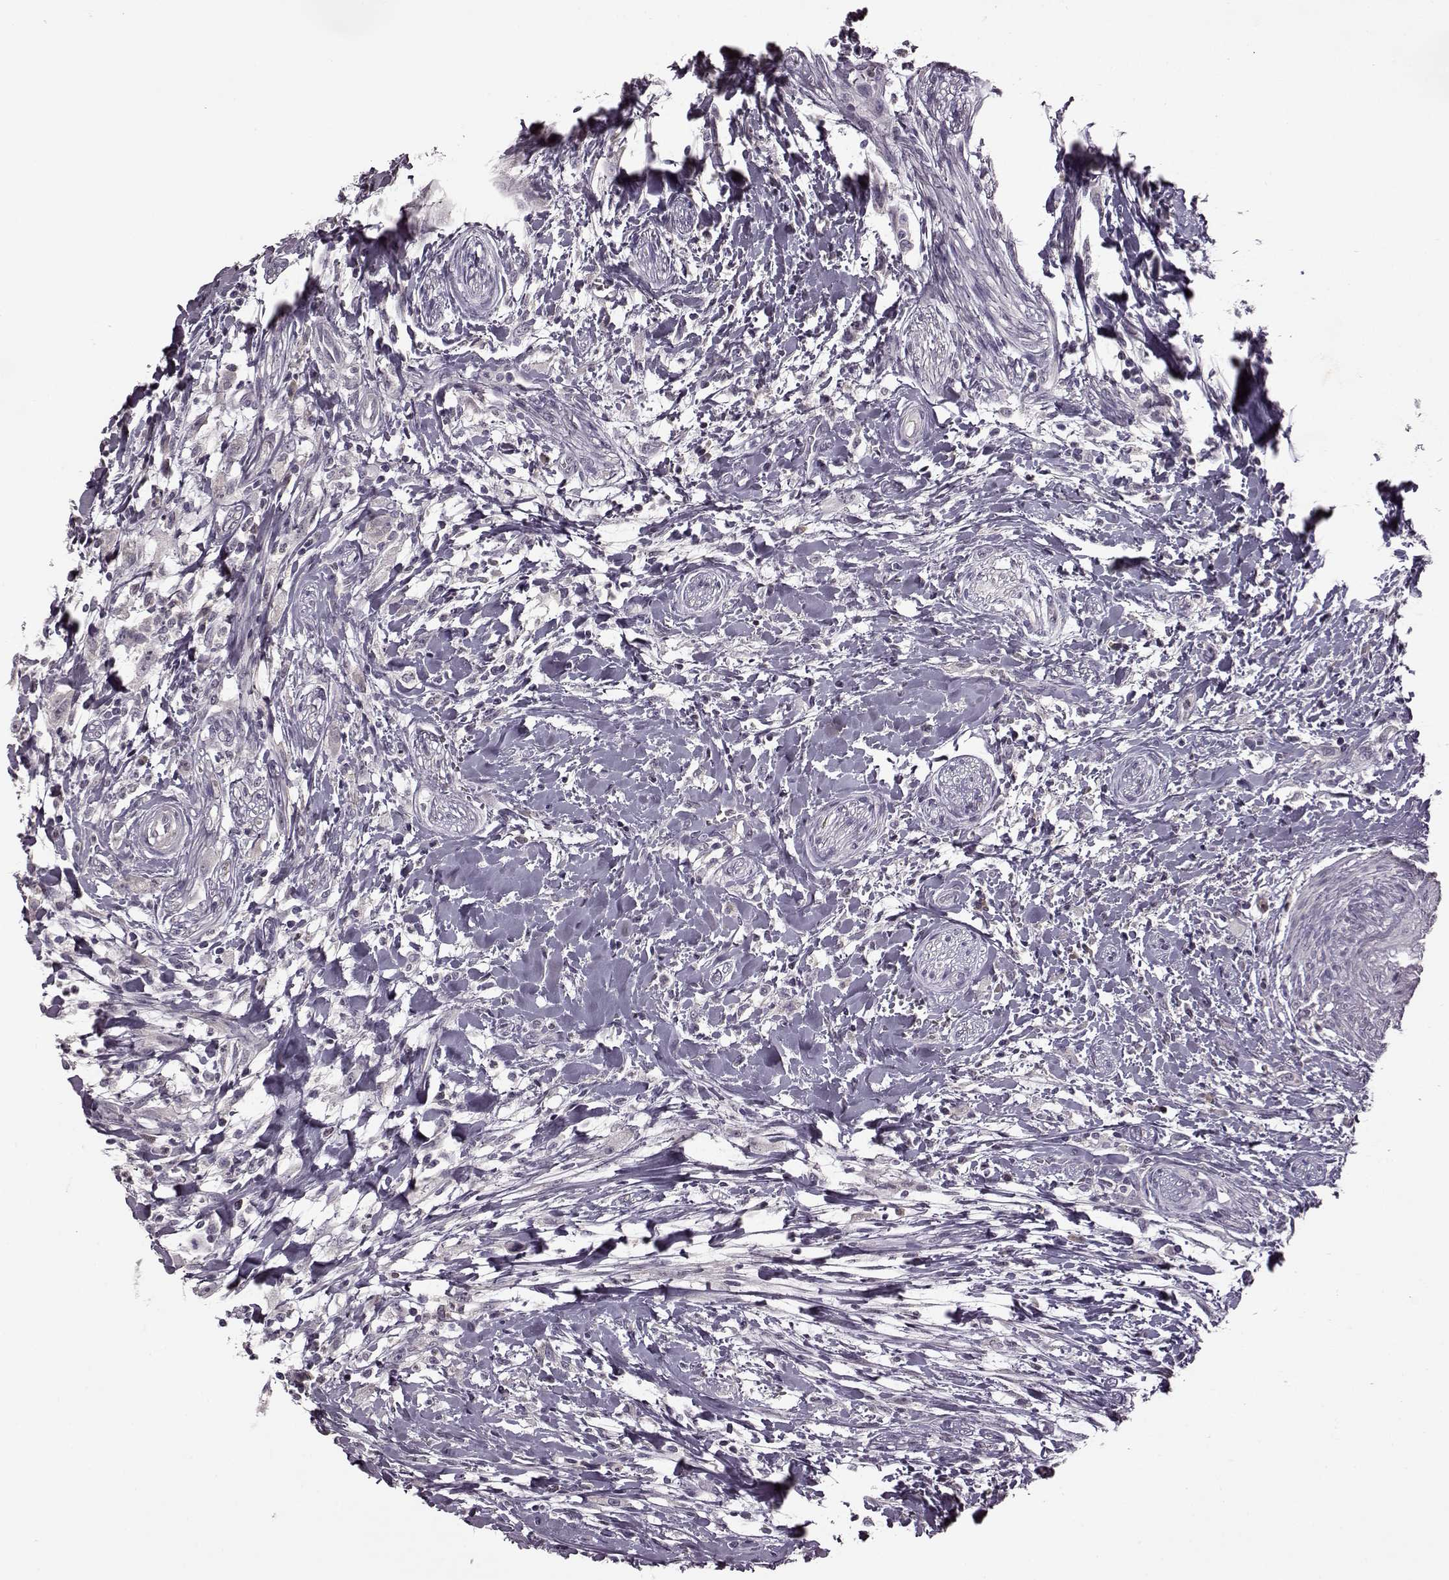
{"staining": {"intensity": "negative", "quantity": "none", "location": "none"}, "tissue": "head and neck cancer", "cell_type": "Tumor cells", "image_type": "cancer", "snomed": [{"axis": "morphology", "description": "Squamous cell carcinoma, NOS"}, {"axis": "morphology", "description": "Squamous cell carcinoma, metastatic, NOS"}, {"axis": "topography", "description": "Oral tissue"}, {"axis": "topography", "description": "Head-Neck"}], "caption": "Immunohistochemical staining of head and neck cancer (squamous cell carcinoma) exhibits no significant positivity in tumor cells. Brightfield microscopy of IHC stained with DAB (brown) and hematoxylin (blue), captured at high magnification.", "gene": "CNGA3", "patient": {"sex": "female", "age": 85}}